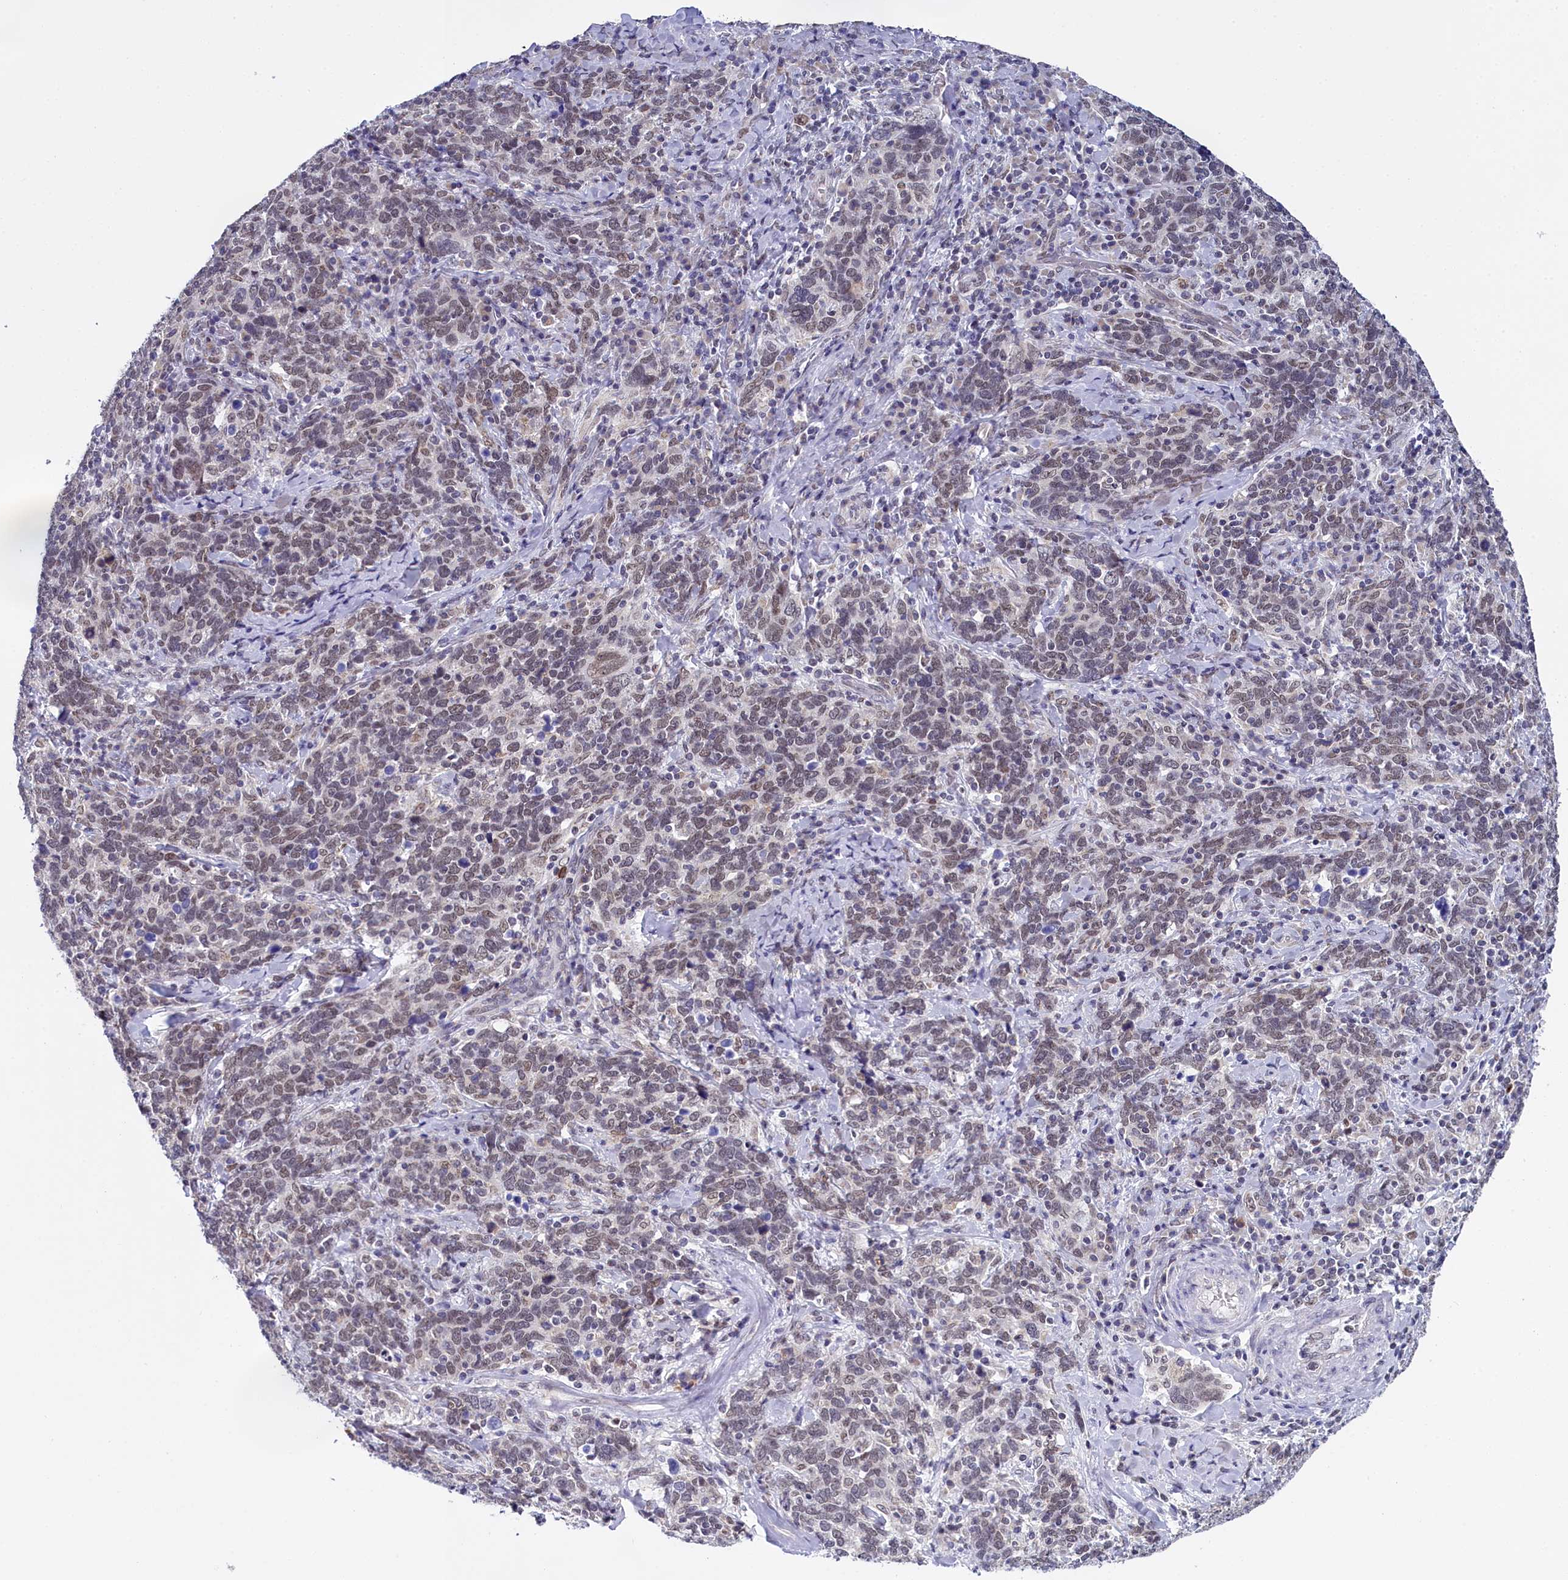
{"staining": {"intensity": "weak", "quantity": "25%-75%", "location": "nuclear"}, "tissue": "cervical cancer", "cell_type": "Tumor cells", "image_type": "cancer", "snomed": [{"axis": "morphology", "description": "Squamous cell carcinoma, NOS"}, {"axis": "topography", "description": "Cervix"}], "caption": "A brown stain highlights weak nuclear positivity of a protein in cervical squamous cell carcinoma tumor cells.", "gene": "PPHLN1", "patient": {"sex": "female", "age": 41}}